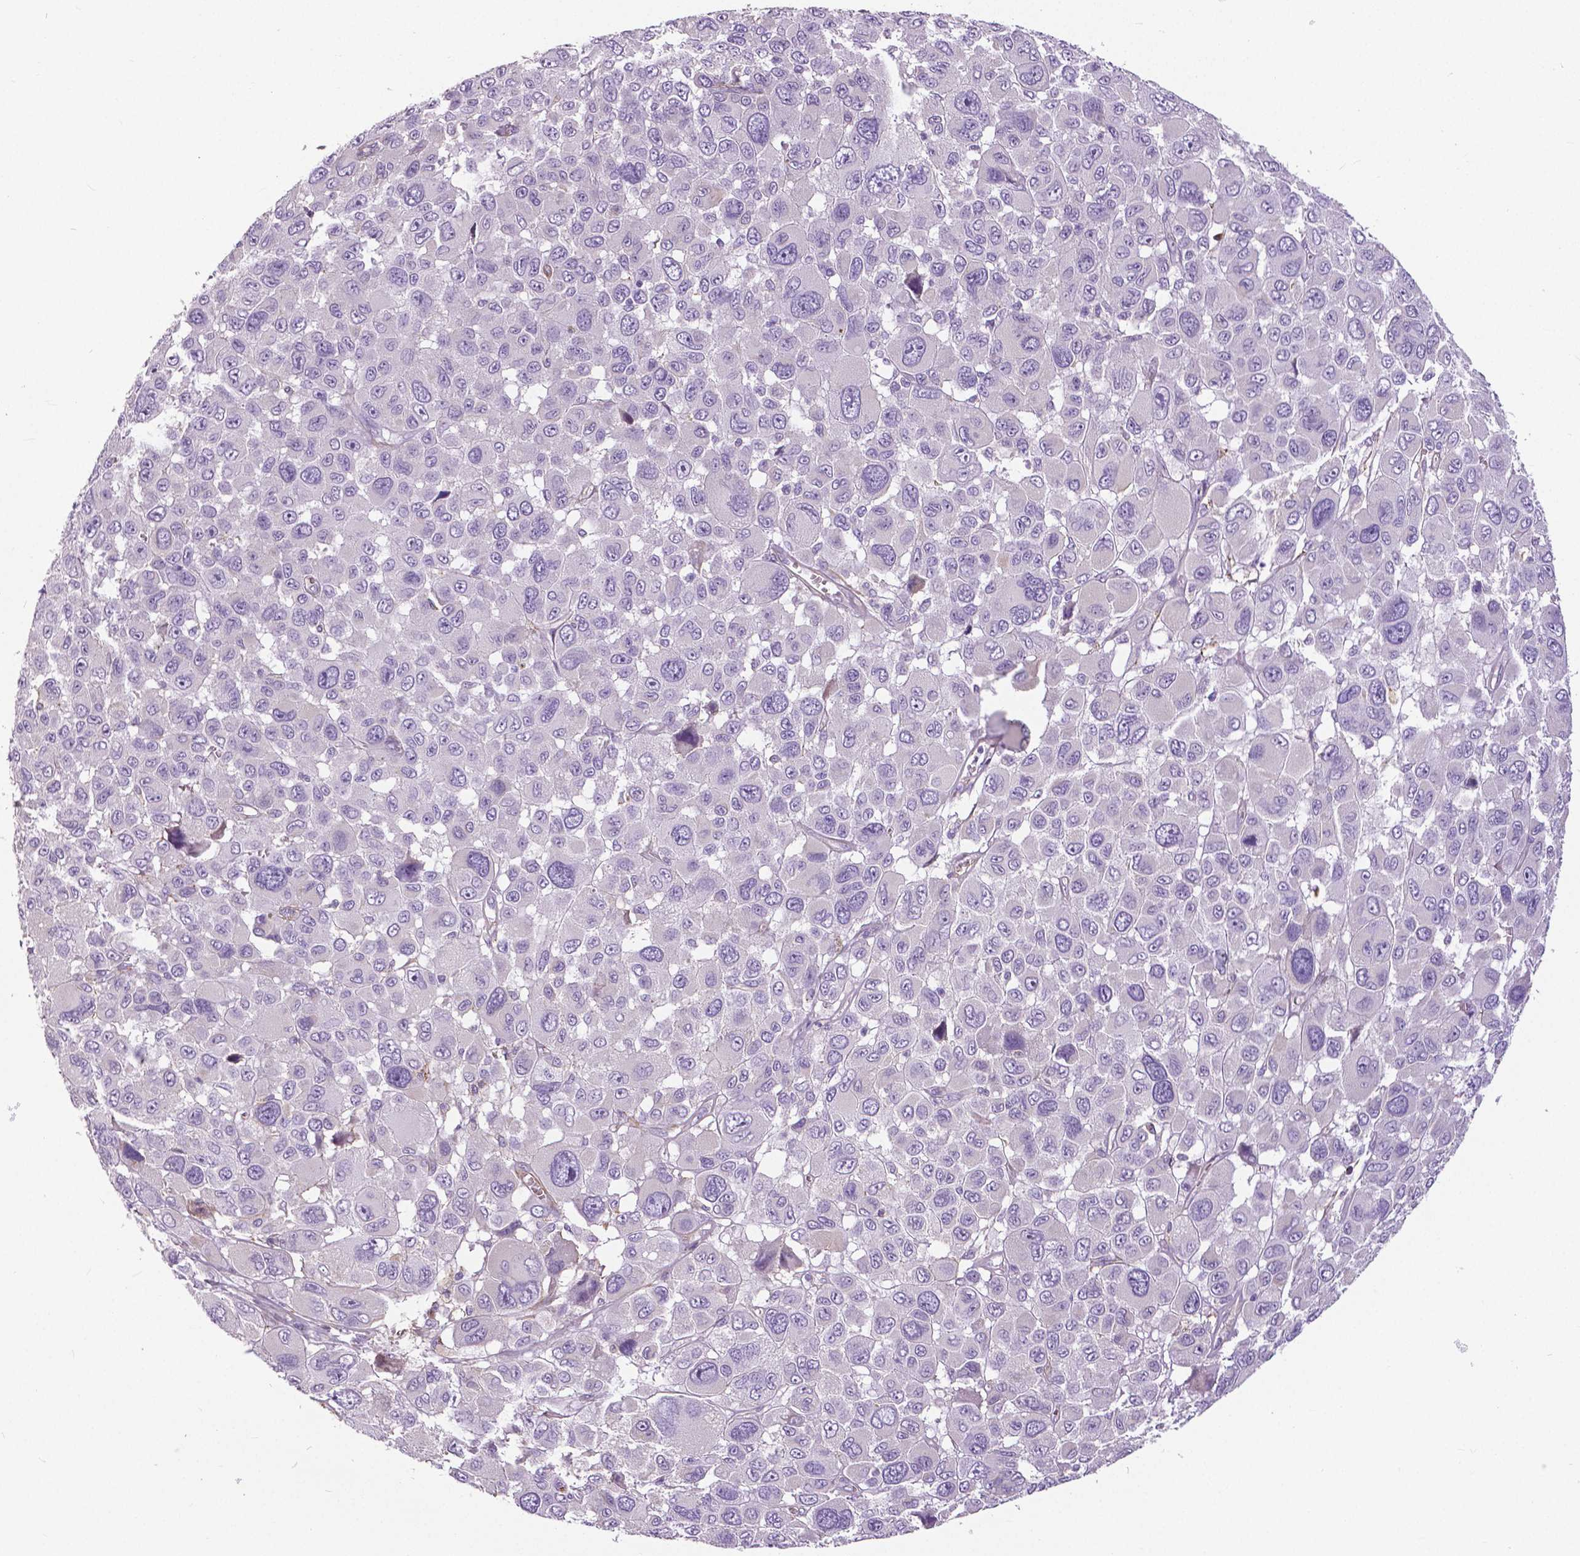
{"staining": {"intensity": "negative", "quantity": "none", "location": "none"}, "tissue": "melanoma", "cell_type": "Tumor cells", "image_type": "cancer", "snomed": [{"axis": "morphology", "description": "Malignant melanoma, NOS"}, {"axis": "topography", "description": "Skin"}], "caption": "DAB (3,3'-diaminobenzidine) immunohistochemical staining of human malignant melanoma demonstrates no significant positivity in tumor cells.", "gene": "ANXA13", "patient": {"sex": "female", "age": 66}}